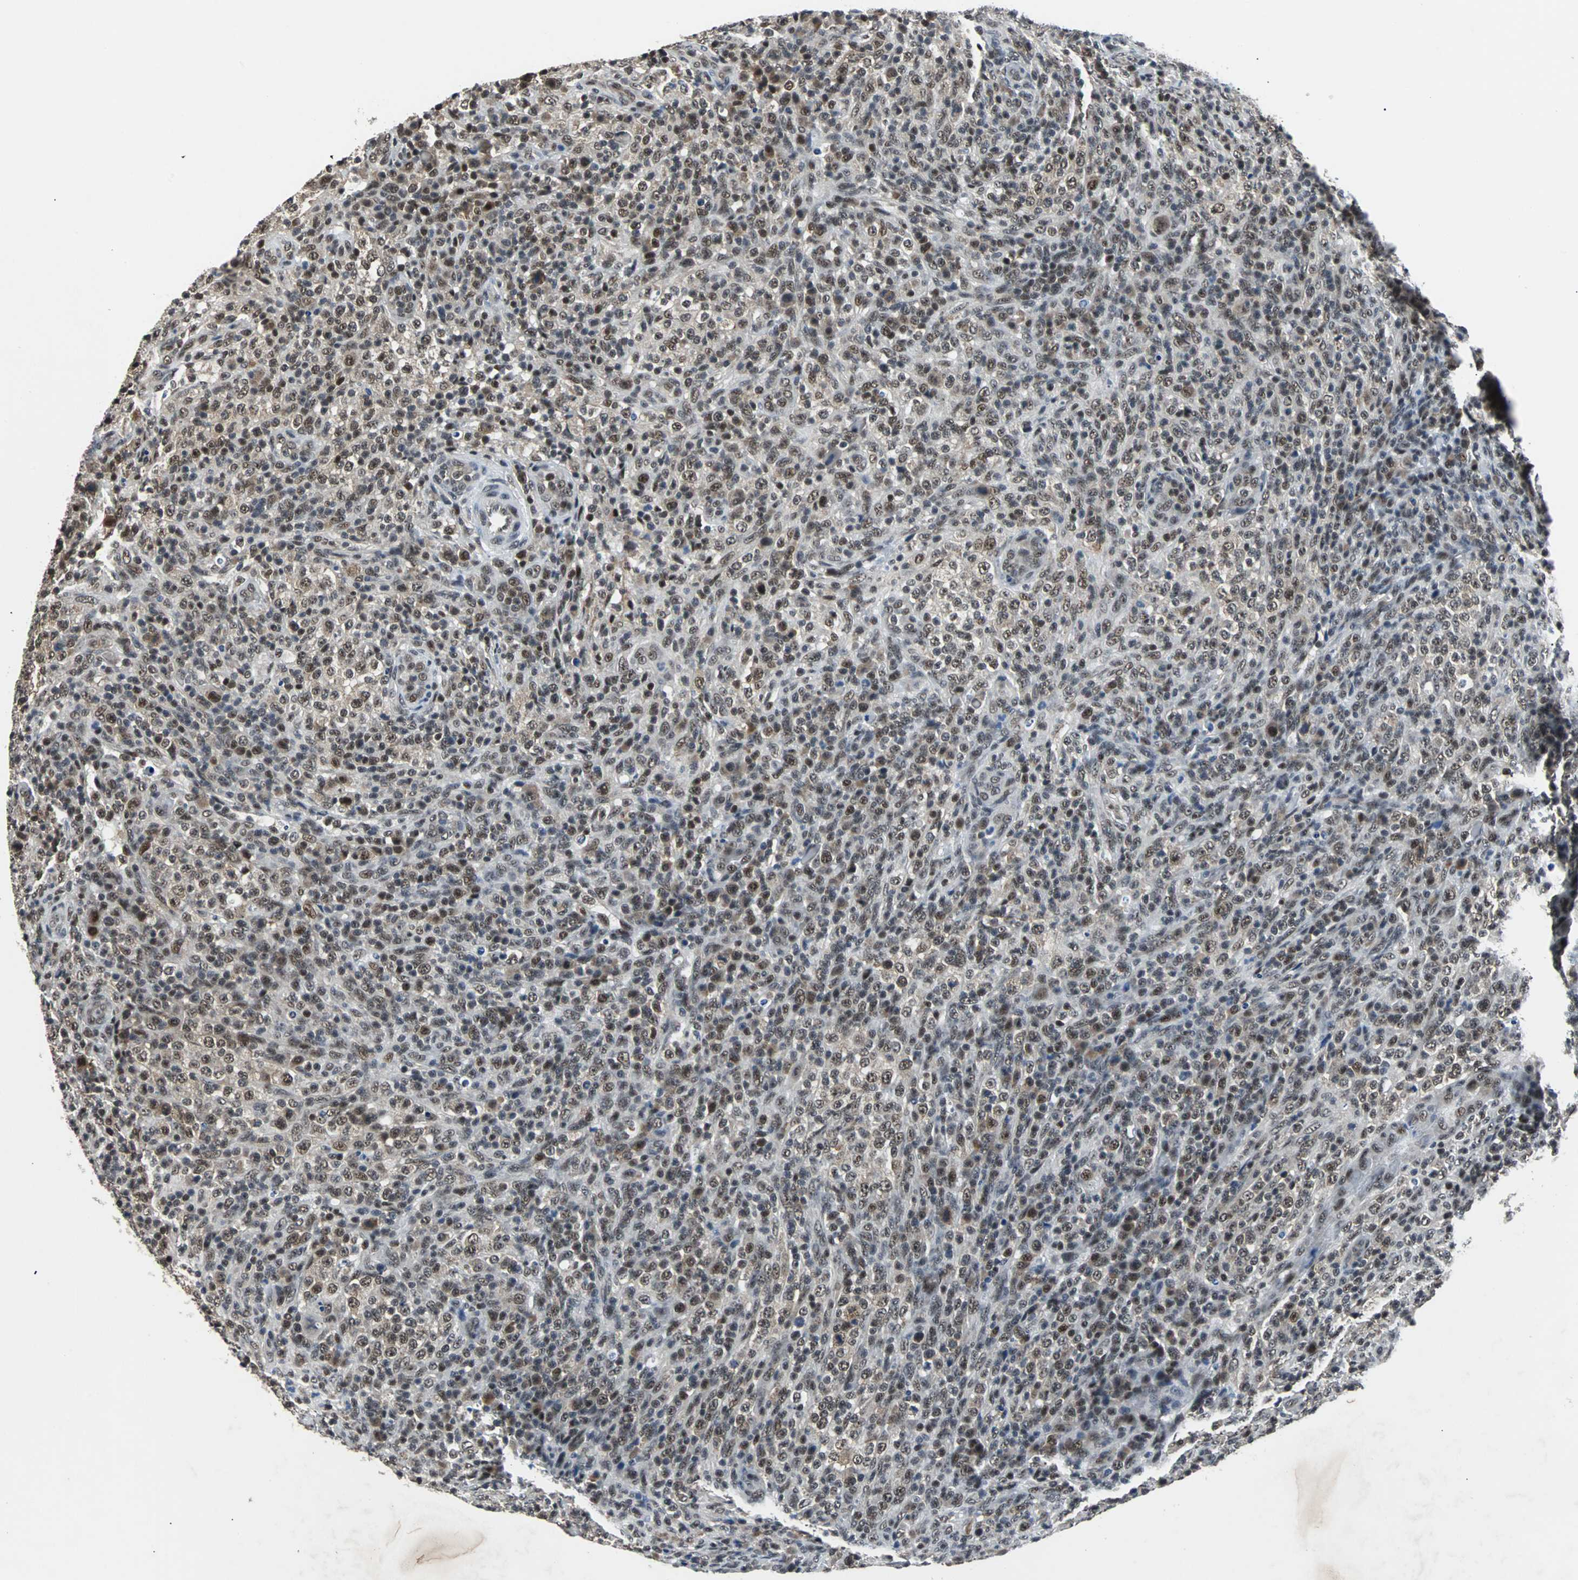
{"staining": {"intensity": "moderate", "quantity": "<25%", "location": "nuclear"}, "tissue": "lymphoma", "cell_type": "Tumor cells", "image_type": "cancer", "snomed": [{"axis": "morphology", "description": "Malignant lymphoma, non-Hodgkin's type, High grade"}, {"axis": "topography", "description": "Lymph node"}], "caption": "The micrograph exhibits a brown stain indicating the presence of a protein in the nuclear of tumor cells in high-grade malignant lymphoma, non-Hodgkin's type. The protein is shown in brown color, while the nuclei are stained blue.", "gene": "USP28", "patient": {"sex": "female", "age": 76}}